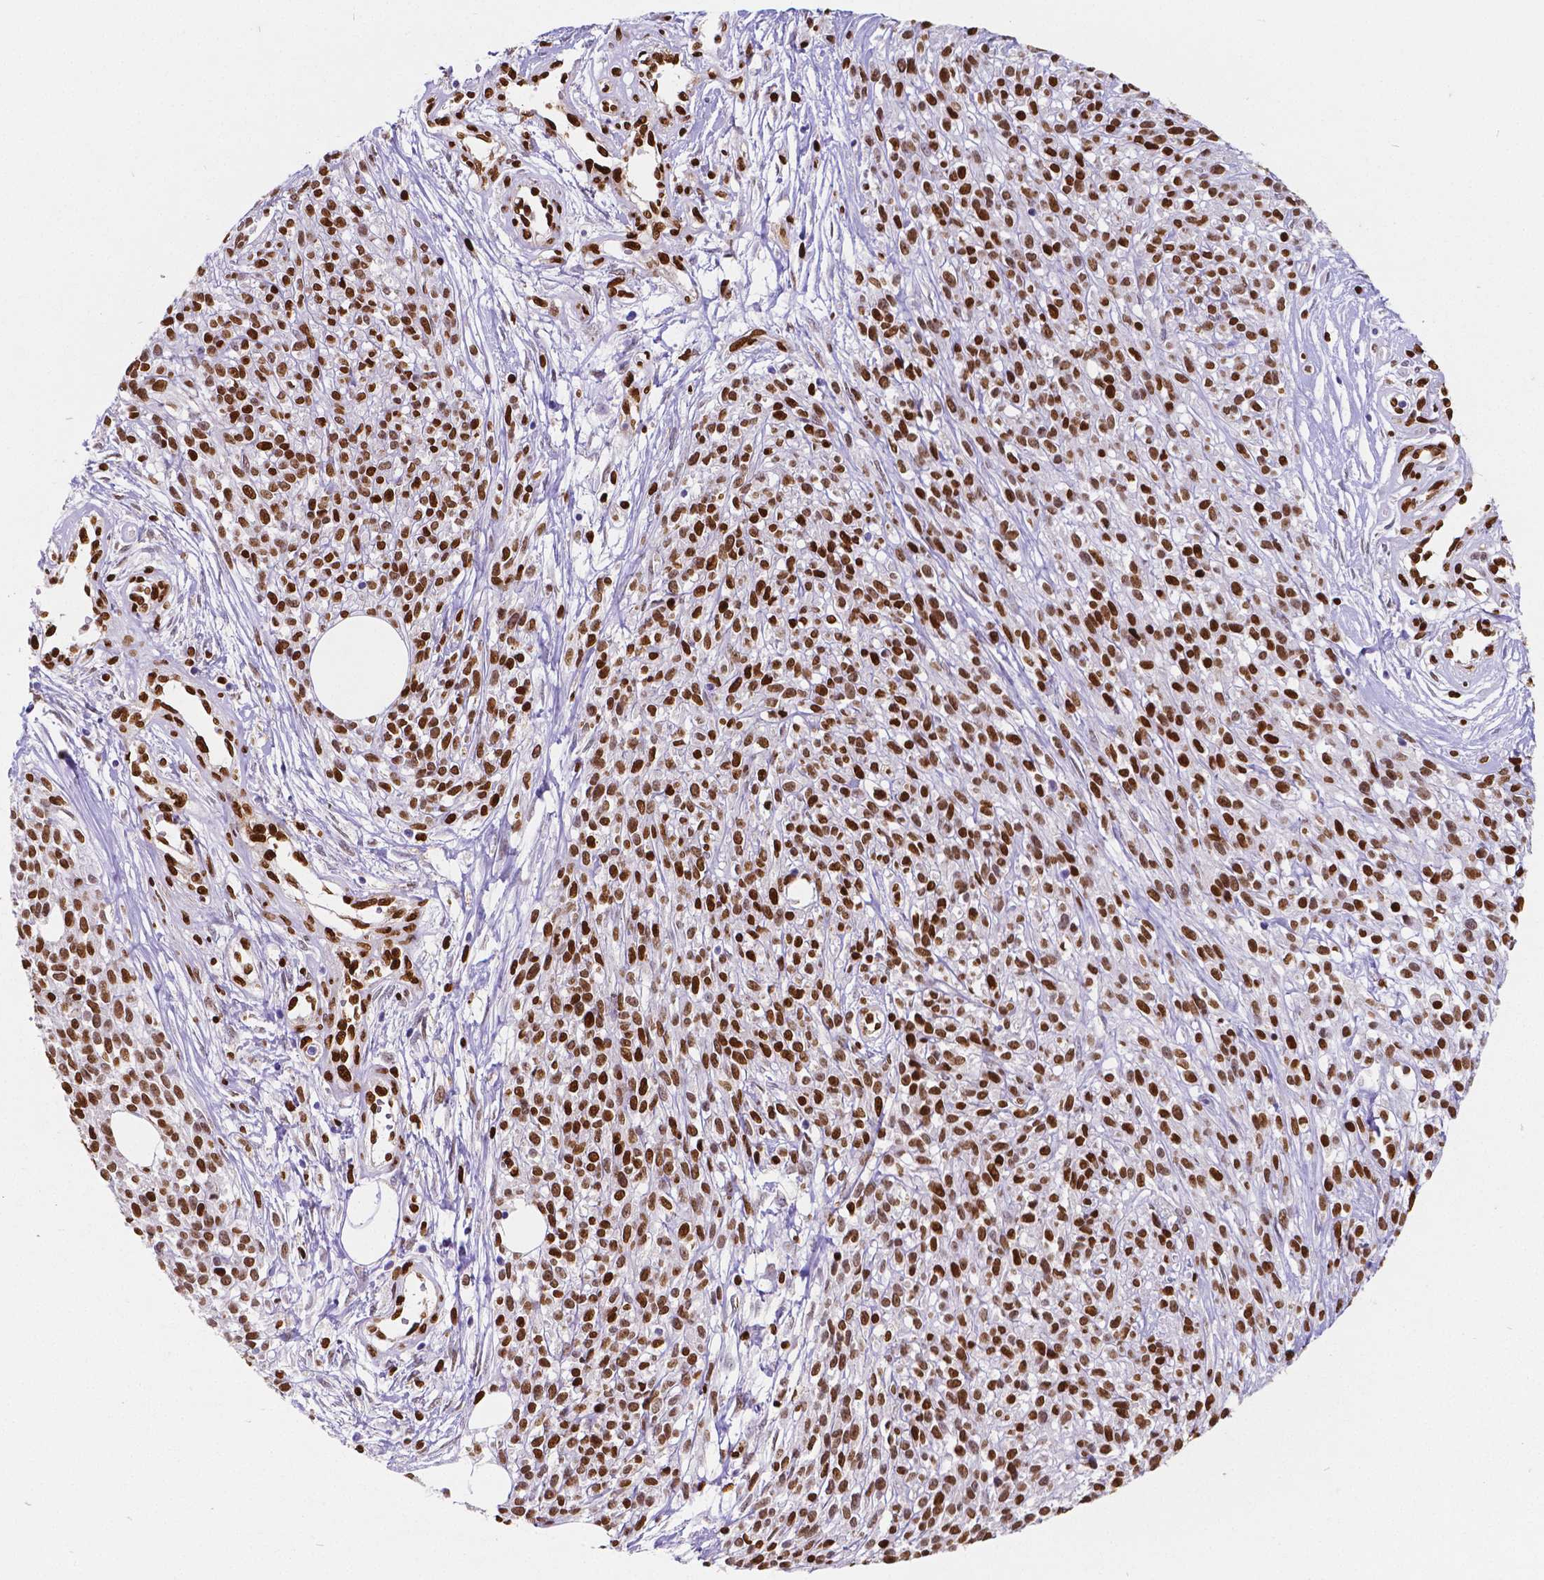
{"staining": {"intensity": "strong", "quantity": ">75%", "location": "nuclear"}, "tissue": "melanoma", "cell_type": "Tumor cells", "image_type": "cancer", "snomed": [{"axis": "morphology", "description": "Malignant melanoma, NOS"}, {"axis": "topography", "description": "Skin"}, {"axis": "topography", "description": "Skin of trunk"}], "caption": "Immunohistochemistry (IHC) photomicrograph of human melanoma stained for a protein (brown), which shows high levels of strong nuclear expression in approximately >75% of tumor cells.", "gene": "MEF2C", "patient": {"sex": "male", "age": 74}}